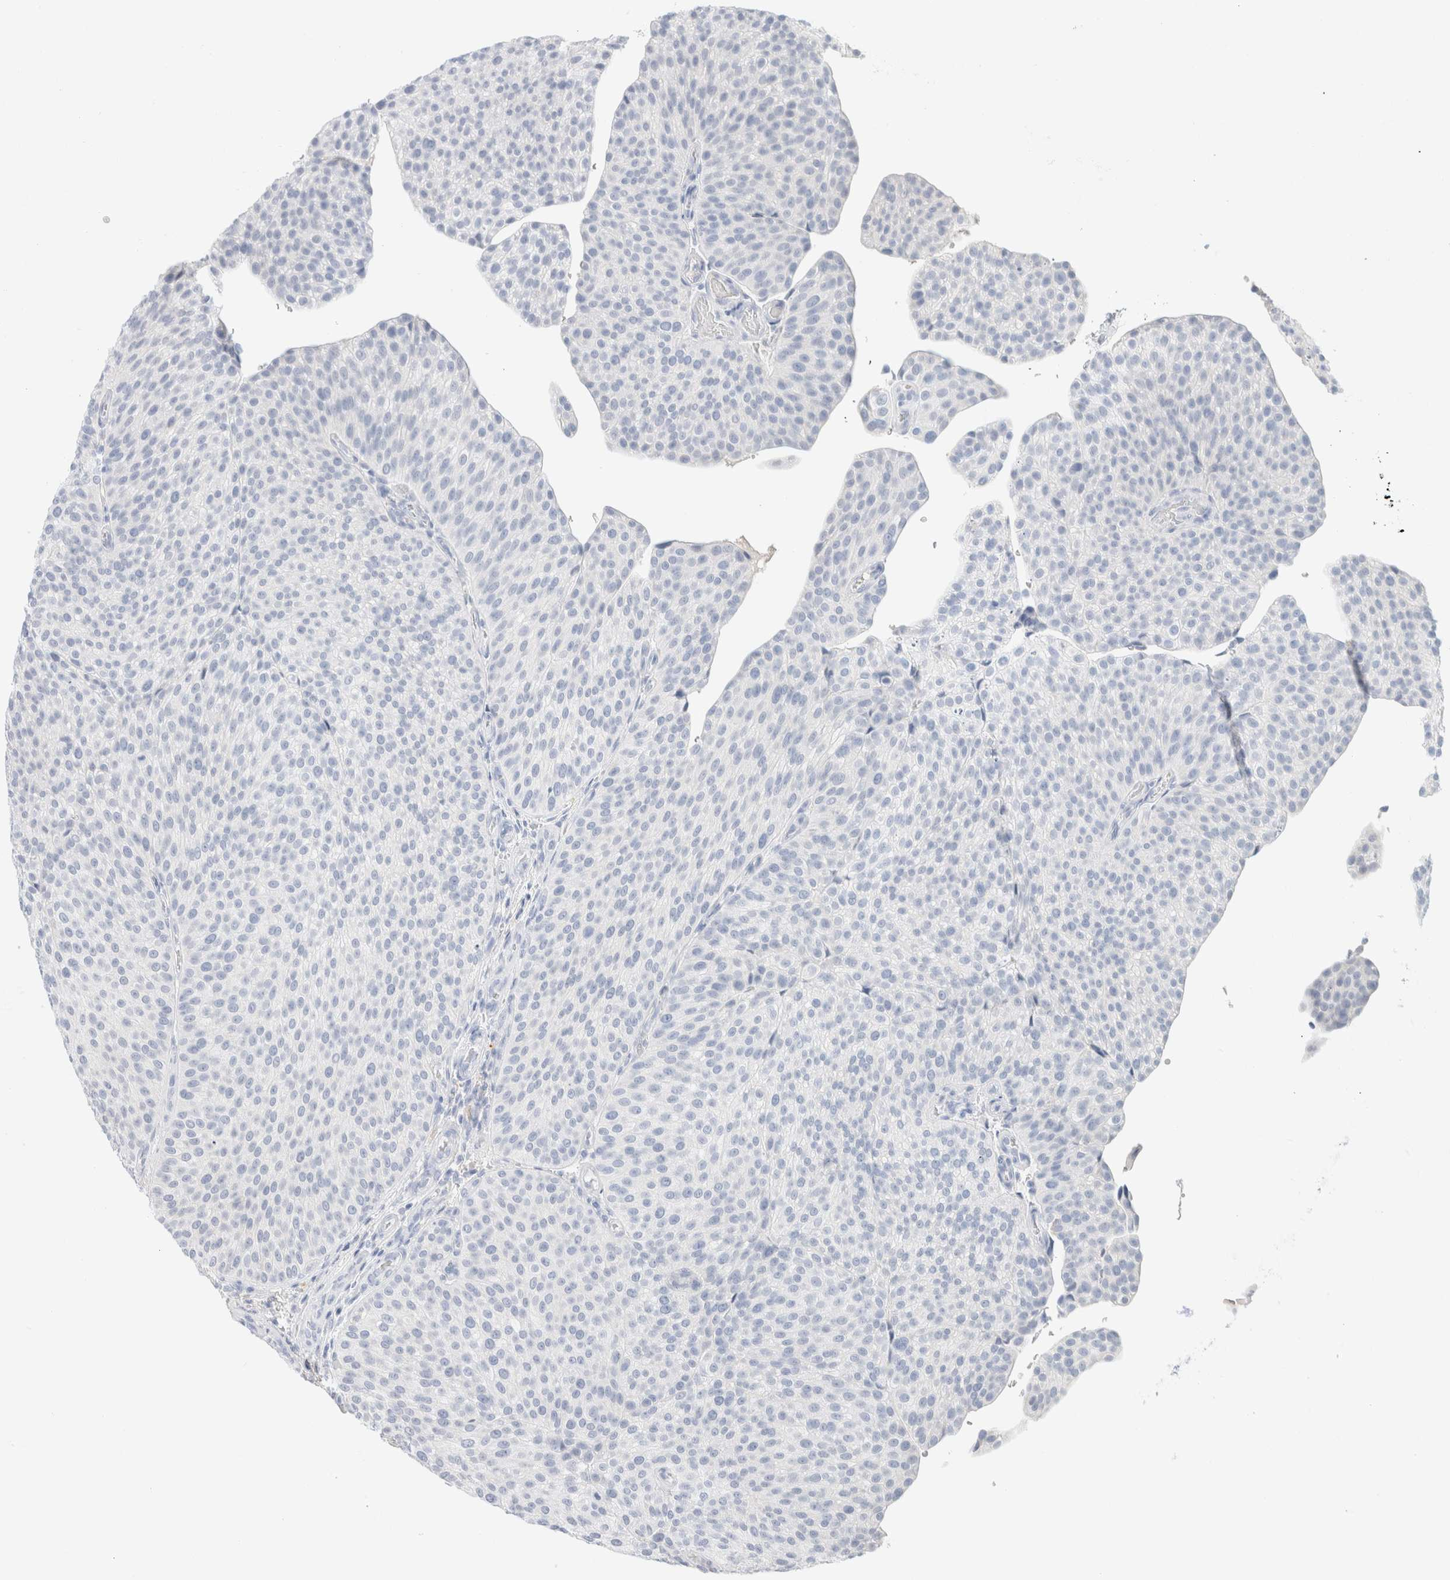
{"staining": {"intensity": "negative", "quantity": "none", "location": "none"}, "tissue": "urothelial cancer", "cell_type": "Tumor cells", "image_type": "cancer", "snomed": [{"axis": "morphology", "description": "Normal tissue, NOS"}, {"axis": "morphology", "description": "Urothelial carcinoma, Low grade"}, {"axis": "topography", "description": "Smooth muscle"}, {"axis": "topography", "description": "Urinary bladder"}], "caption": "DAB (3,3'-diaminobenzidine) immunohistochemical staining of human low-grade urothelial carcinoma reveals no significant positivity in tumor cells.", "gene": "CPQ", "patient": {"sex": "male", "age": 60}}